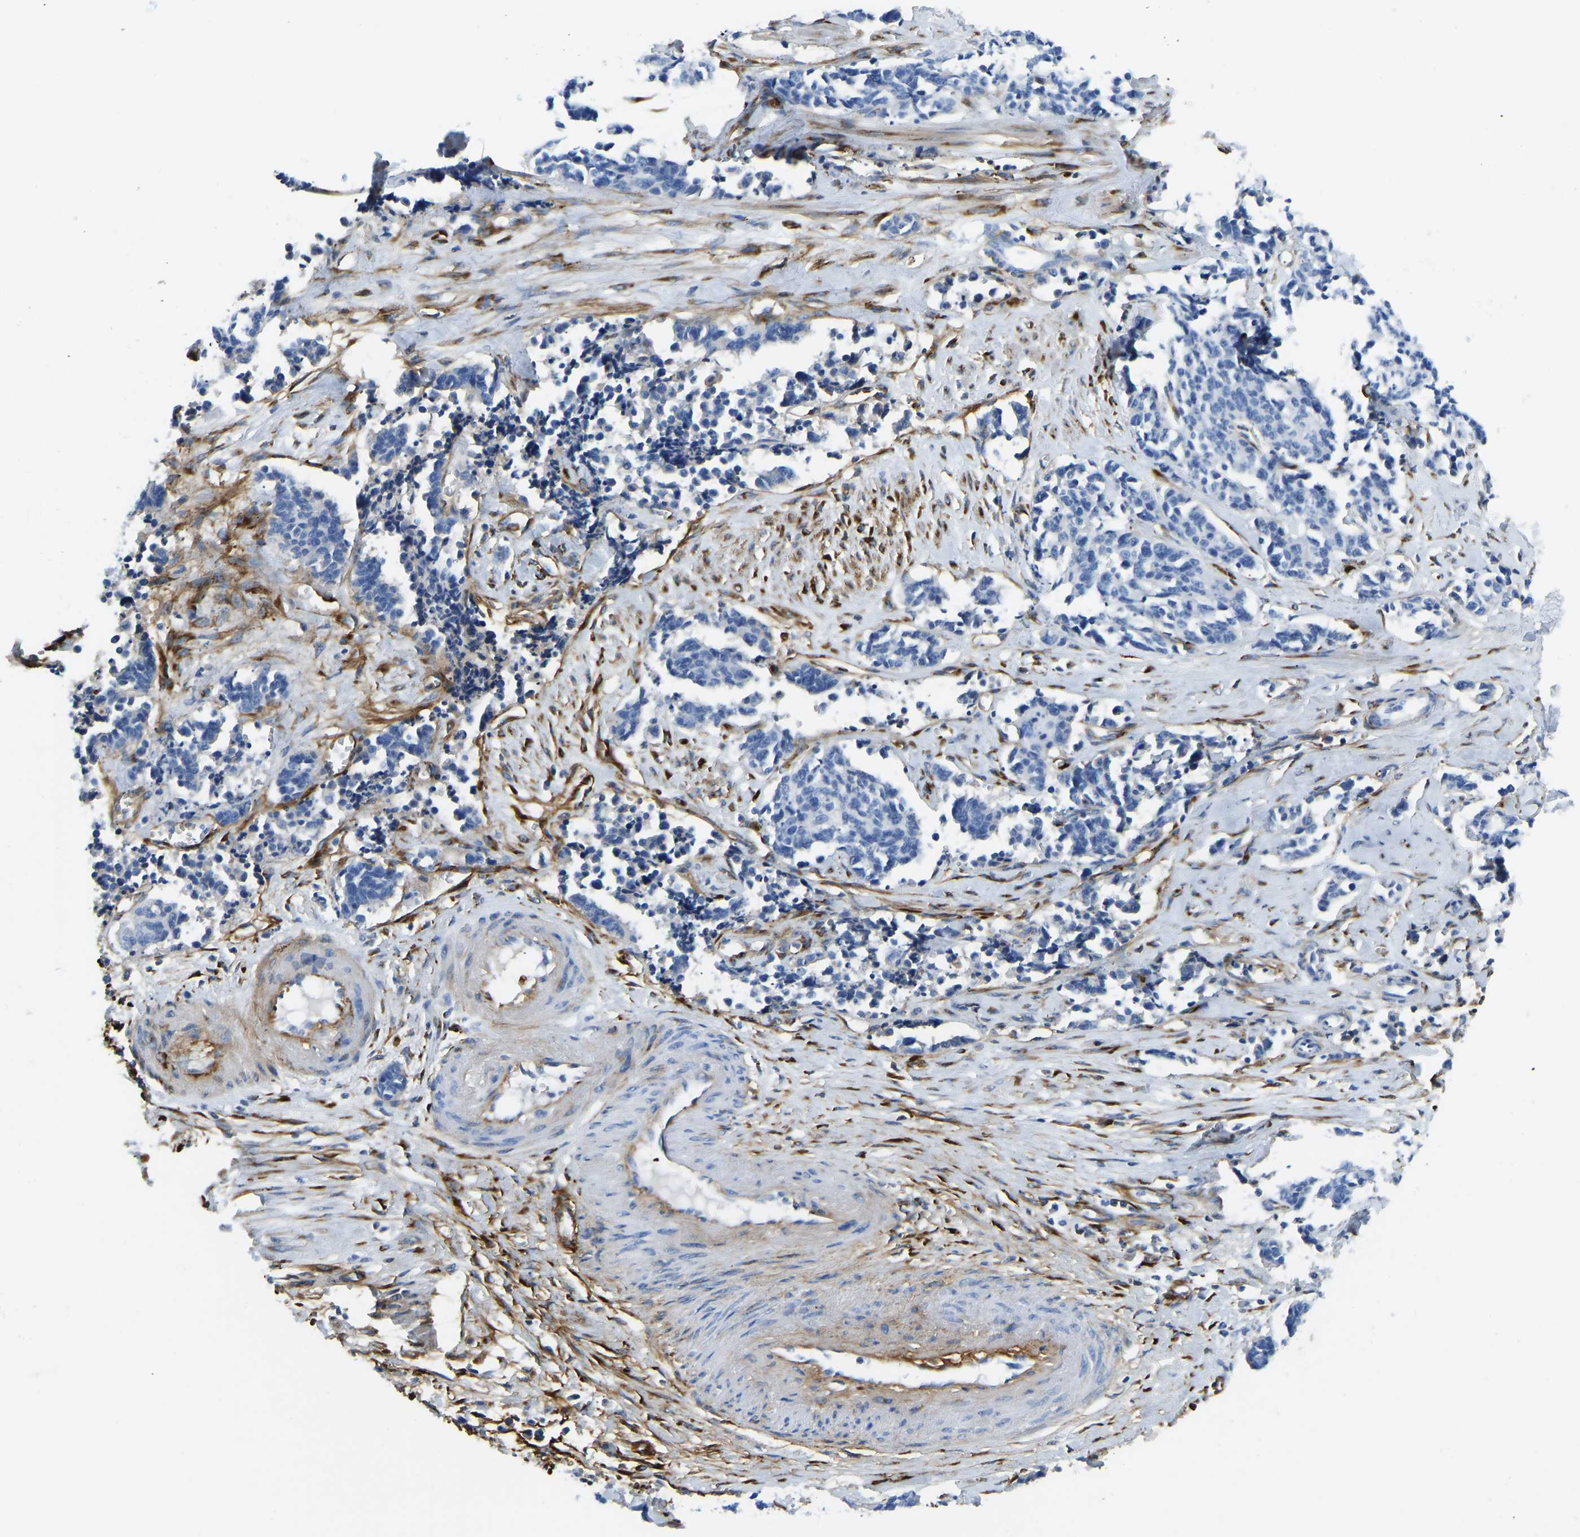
{"staining": {"intensity": "negative", "quantity": "none", "location": "none"}, "tissue": "cervical cancer", "cell_type": "Tumor cells", "image_type": "cancer", "snomed": [{"axis": "morphology", "description": "Squamous cell carcinoma, NOS"}, {"axis": "topography", "description": "Cervix"}], "caption": "High magnification brightfield microscopy of cervical cancer (squamous cell carcinoma) stained with DAB (brown) and counterstained with hematoxylin (blue): tumor cells show no significant positivity.", "gene": "COL15A1", "patient": {"sex": "female", "age": 35}}